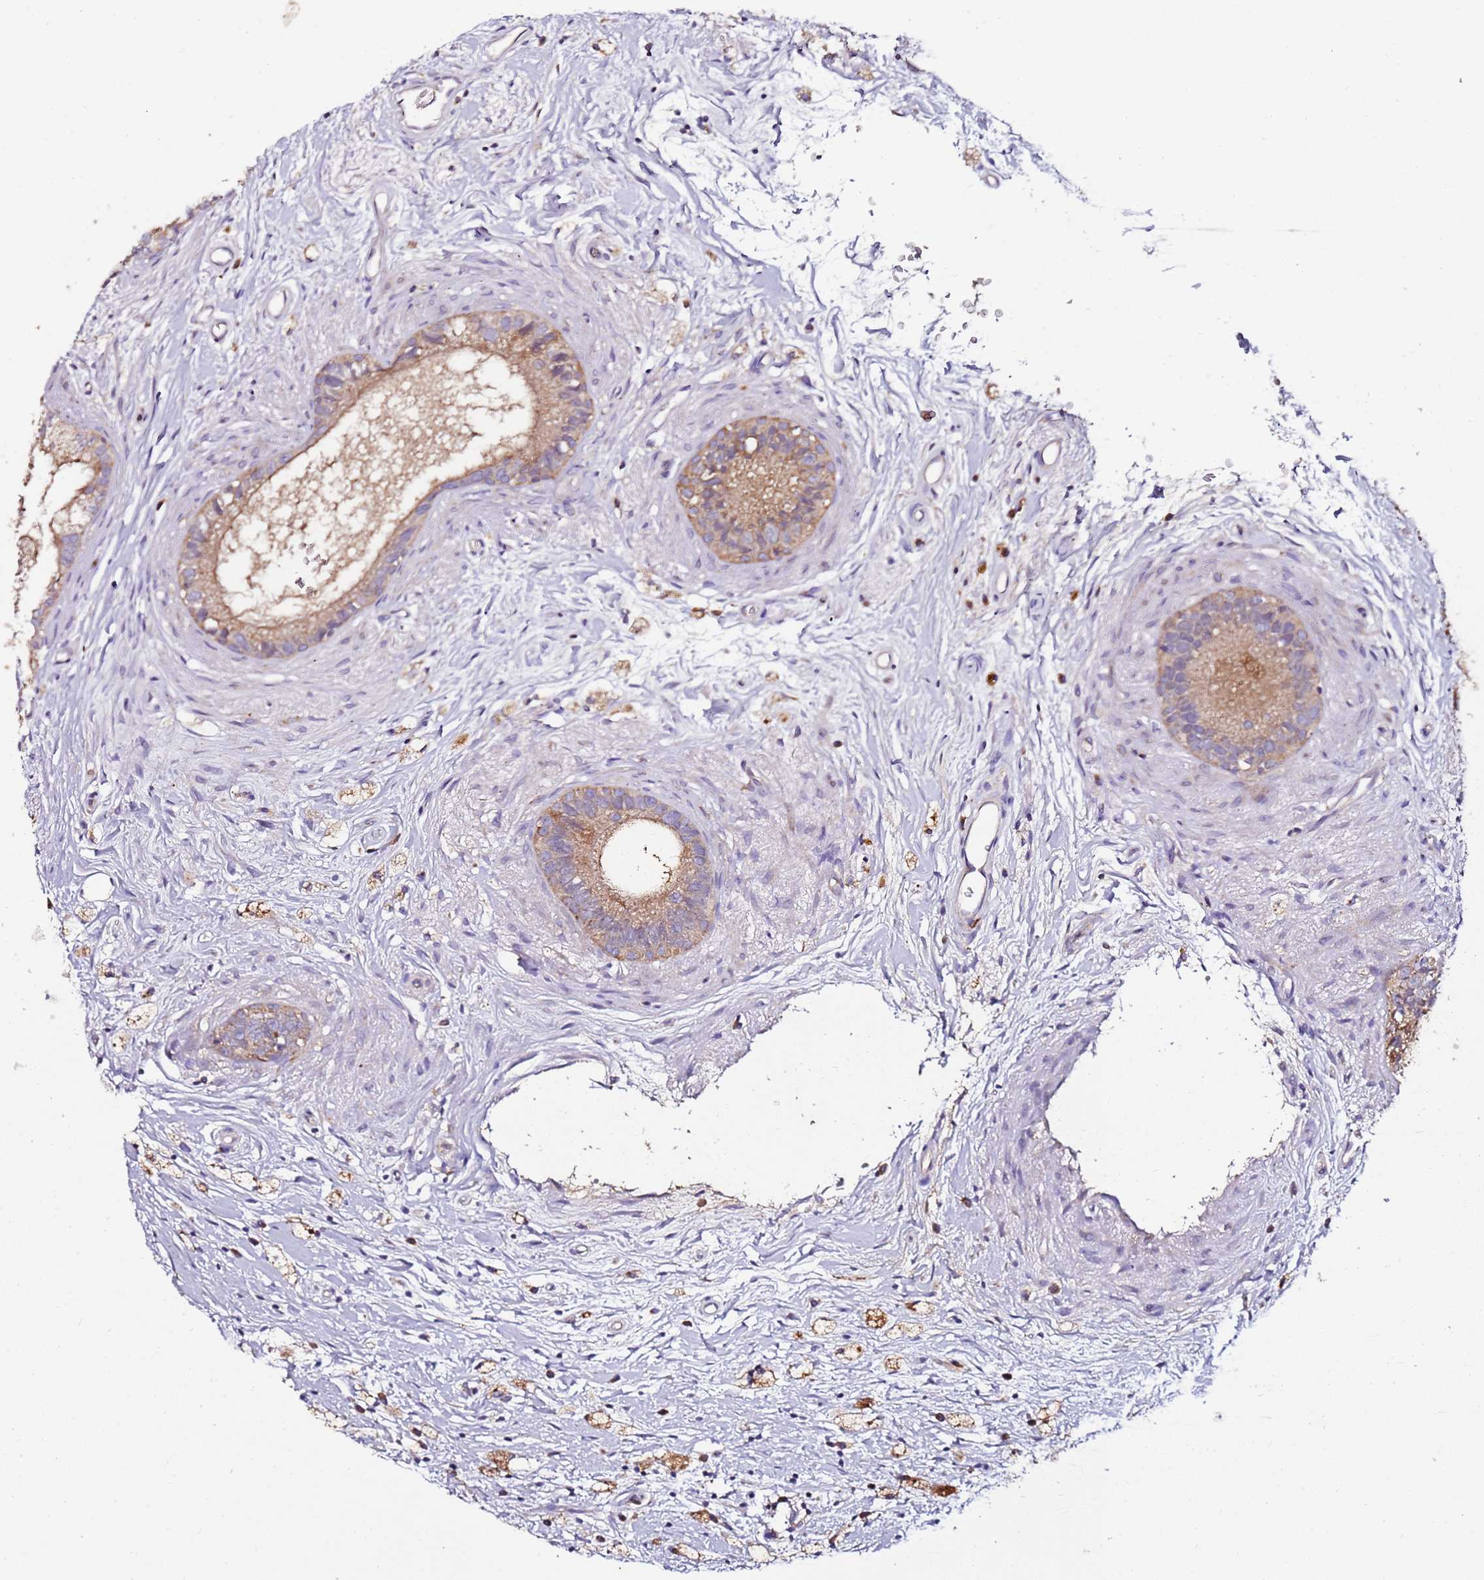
{"staining": {"intensity": "moderate", "quantity": ">75%", "location": "cytoplasmic/membranous"}, "tissue": "epididymis", "cell_type": "Glandular cells", "image_type": "normal", "snomed": [{"axis": "morphology", "description": "Normal tissue, NOS"}, {"axis": "topography", "description": "Epididymis"}], "caption": "Immunohistochemistry (DAB (3,3'-diaminobenzidine)) staining of unremarkable epididymis demonstrates moderate cytoplasmic/membranous protein expression in about >75% of glandular cells. Nuclei are stained in blue.", "gene": "KRTAP21", "patient": {"sex": "male", "age": 80}}